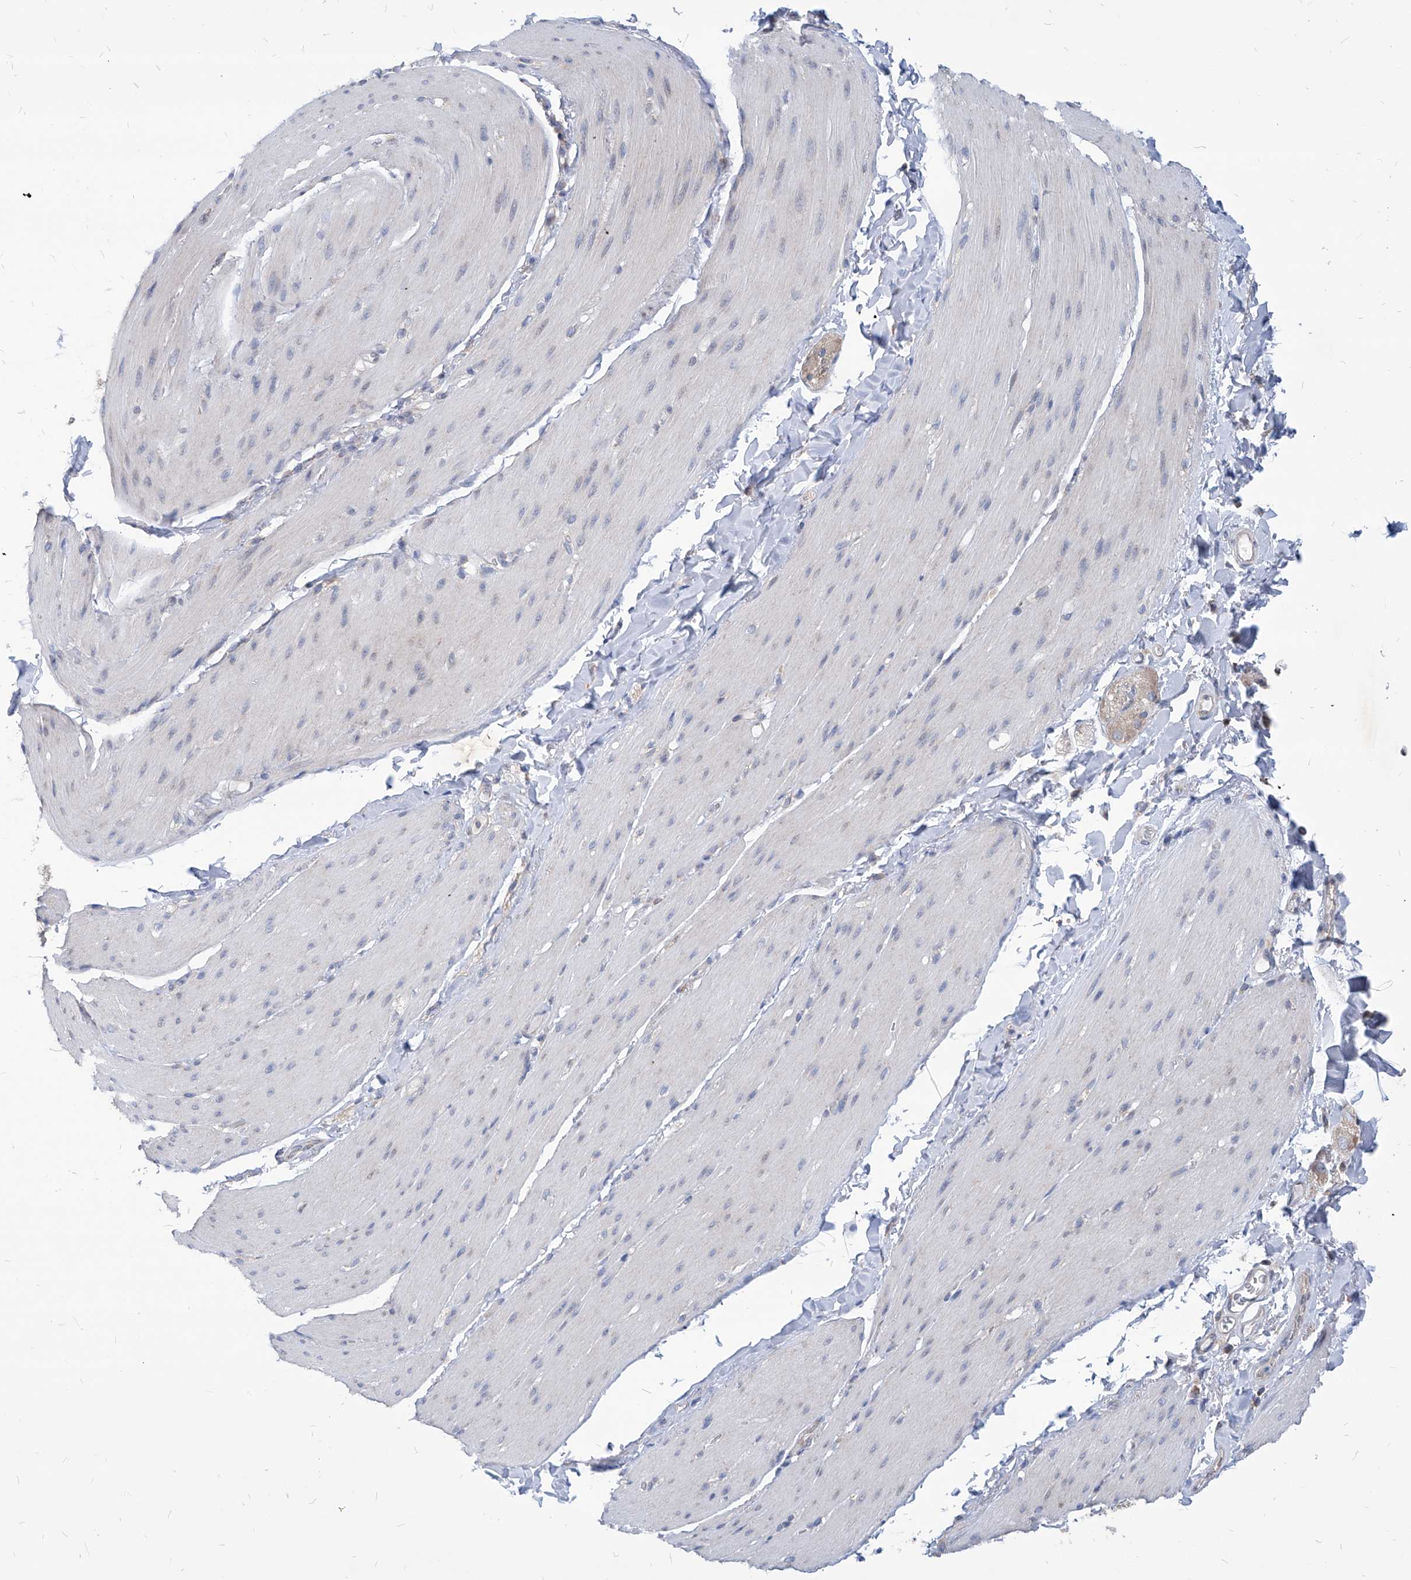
{"staining": {"intensity": "negative", "quantity": "none", "location": "none"}, "tissue": "smooth muscle", "cell_type": "Smooth muscle cells", "image_type": "normal", "snomed": [{"axis": "morphology", "description": "Normal tissue, NOS"}, {"axis": "topography", "description": "Smooth muscle"}, {"axis": "topography", "description": "Small intestine"}], "caption": "Immunohistochemical staining of unremarkable human smooth muscle displays no significant expression in smooth muscle cells.", "gene": "AGPS", "patient": {"sex": "female", "age": 84}}